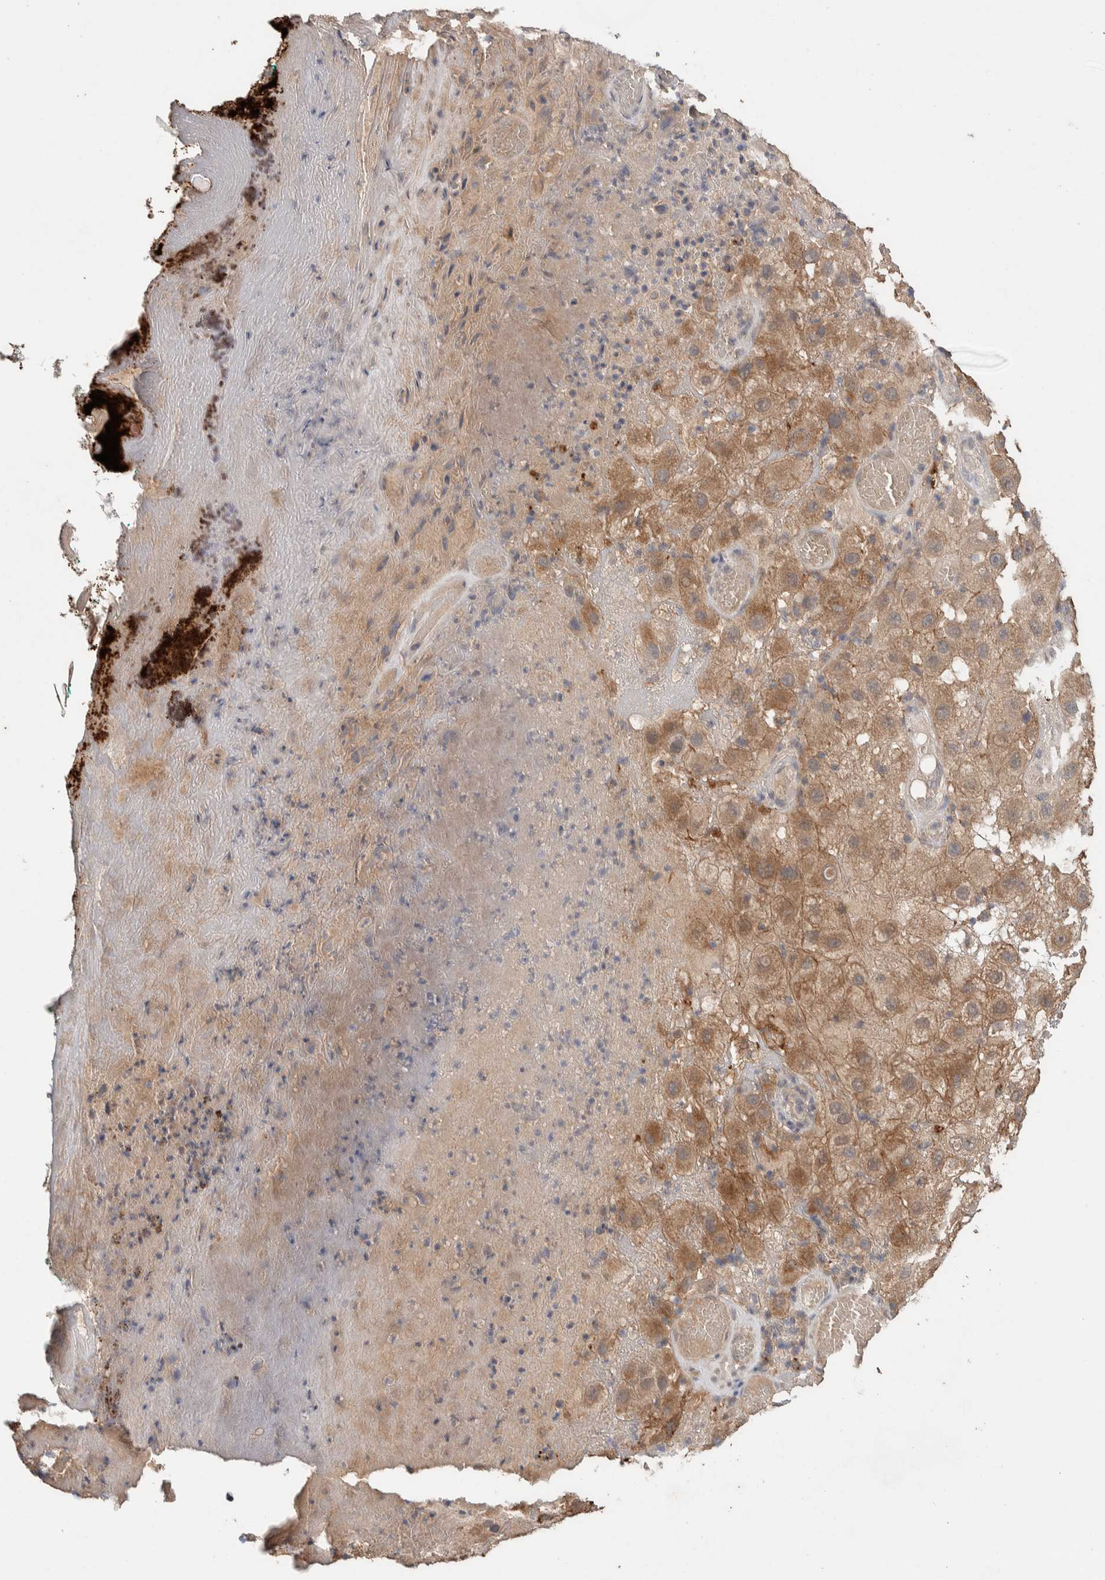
{"staining": {"intensity": "moderate", "quantity": ">75%", "location": "cytoplasmic/membranous"}, "tissue": "melanoma", "cell_type": "Tumor cells", "image_type": "cancer", "snomed": [{"axis": "morphology", "description": "Malignant melanoma, NOS"}, {"axis": "topography", "description": "Skin"}], "caption": "Melanoma tissue demonstrates moderate cytoplasmic/membranous expression in about >75% of tumor cells", "gene": "KCNJ5", "patient": {"sex": "female", "age": 81}}